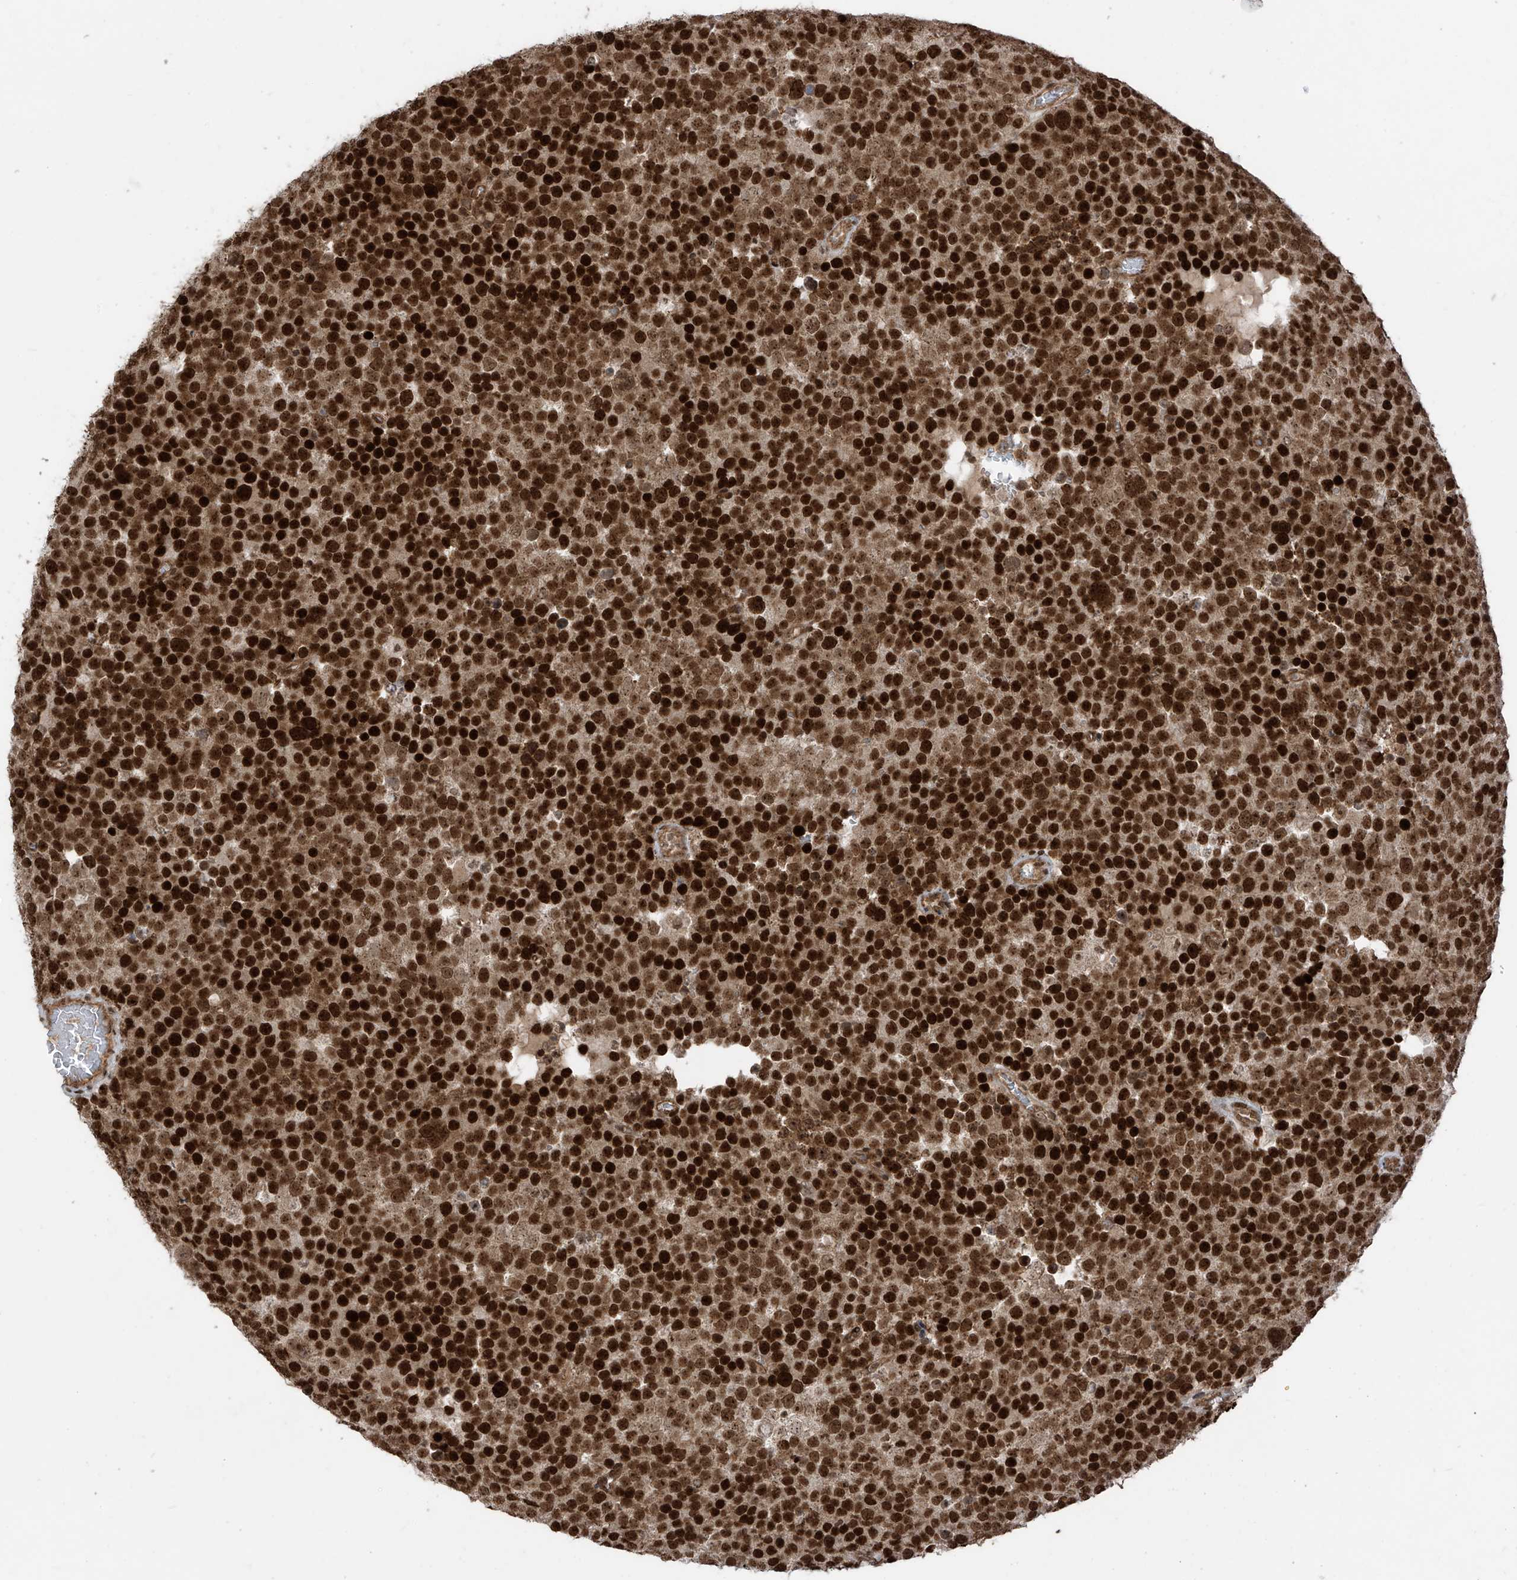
{"staining": {"intensity": "strong", "quantity": ">75%", "location": "nuclear"}, "tissue": "testis cancer", "cell_type": "Tumor cells", "image_type": "cancer", "snomed": [{"axis": "morphology", "description": "Seminoma, NOS"}, {"axis": "topography", "description": "Testis"}], "caption": "This photomicrograph displays IHC staining of testis seminoma, with high strong nuclear positivity in about >75% of tumor cells.", "gene": "ARHGEF3", "patient": {"sex": "male", "age": 71}}